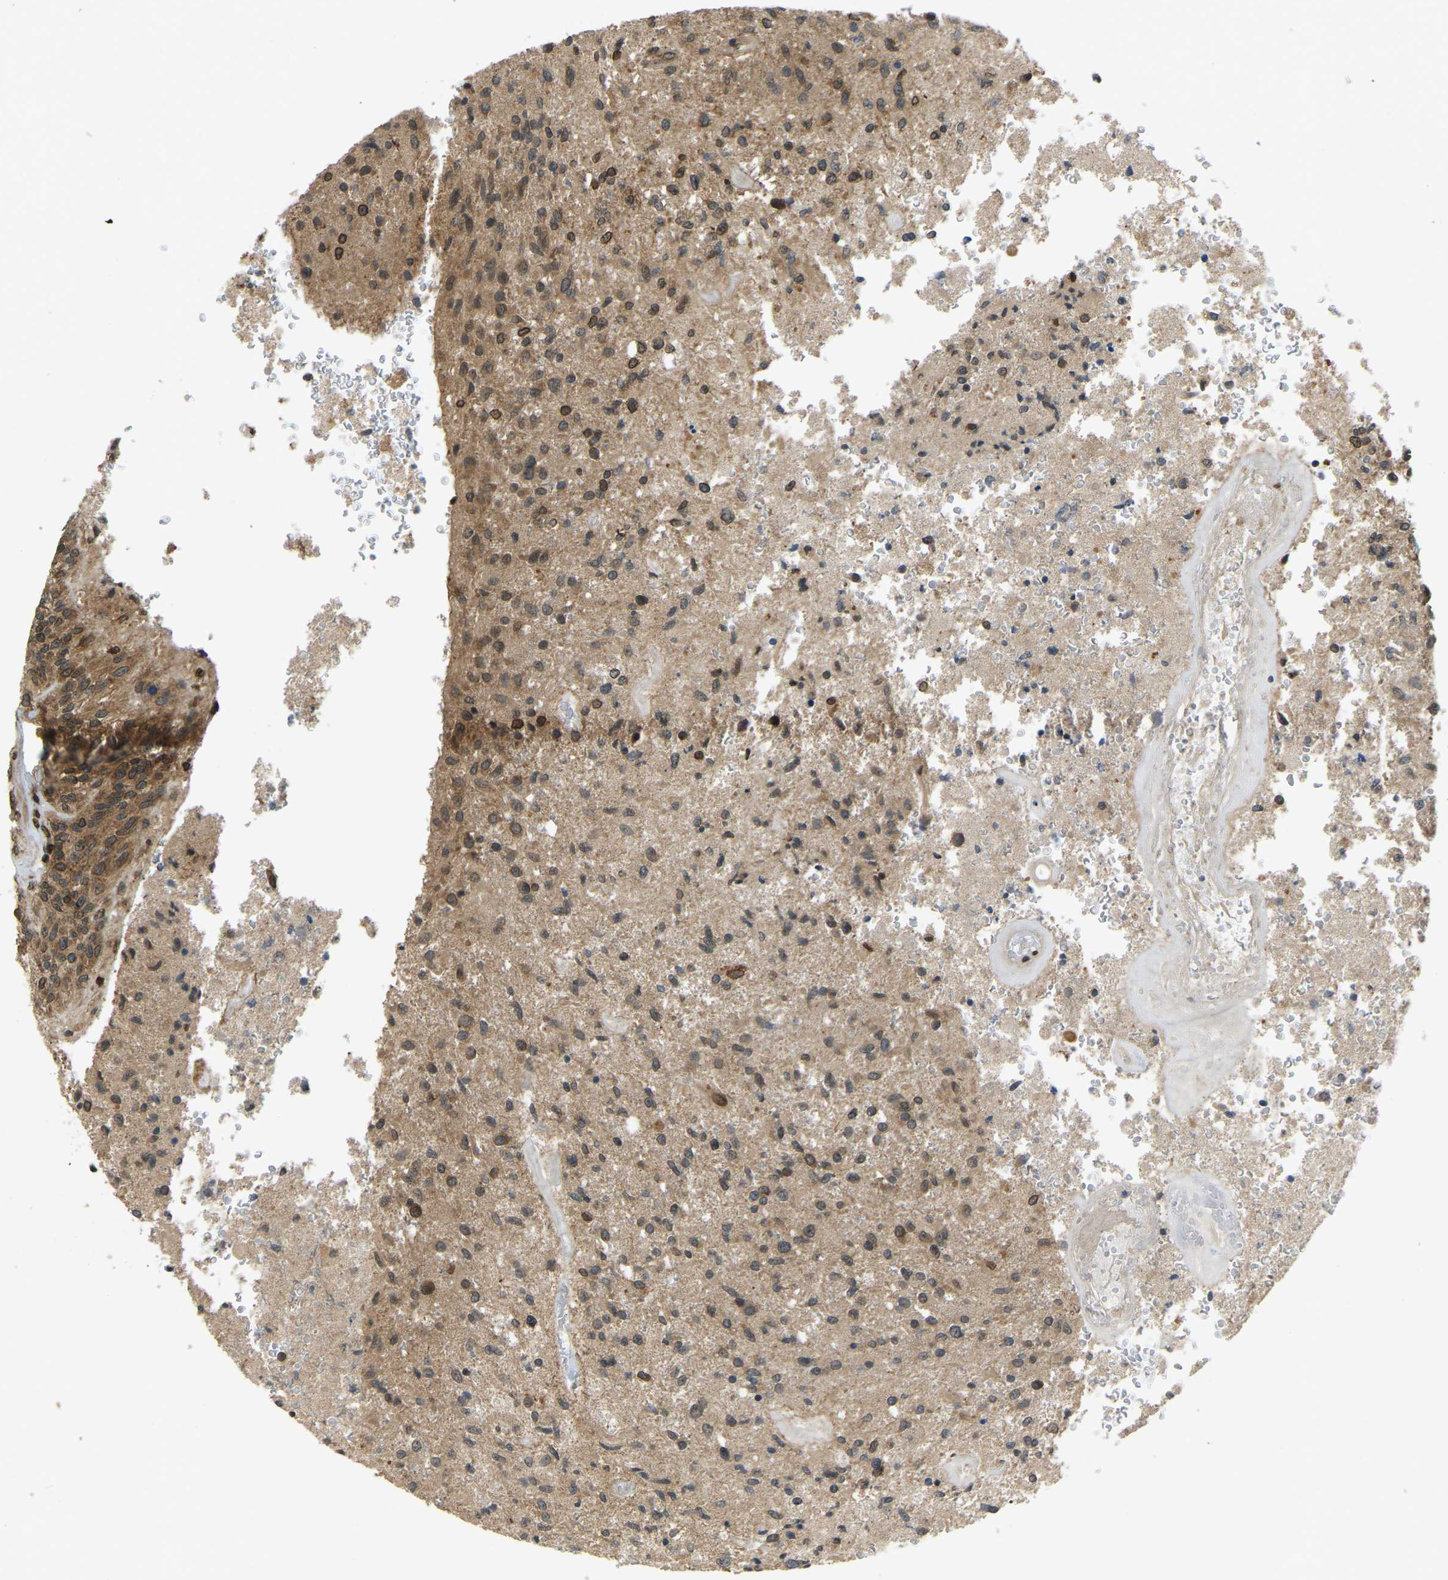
{"staining": {"intensity": "moderate", "quantity": "25%-75%", "location": "cytoplasmic/membranous,nuclear"}, "tissue": "glioma", "cell_type": "Tumor cells", "image_type": "cancer", "snomed": [{"axis": "morphology", "description": "Normal tissue, NOS"}, {"axis": "morphology", "description": "Glioma, malignant, High grade"}, {"axis": "topography", "description": "Cerebral cortex"}], "caption": "Glioma stained with a brown dye exhibits moderate cytoplasmic/membranous and nuclear positive staining in about 25%-75% of tumor cells.", "gene": "SYNE1", "patient": {"sex": "male", "age": 77}}